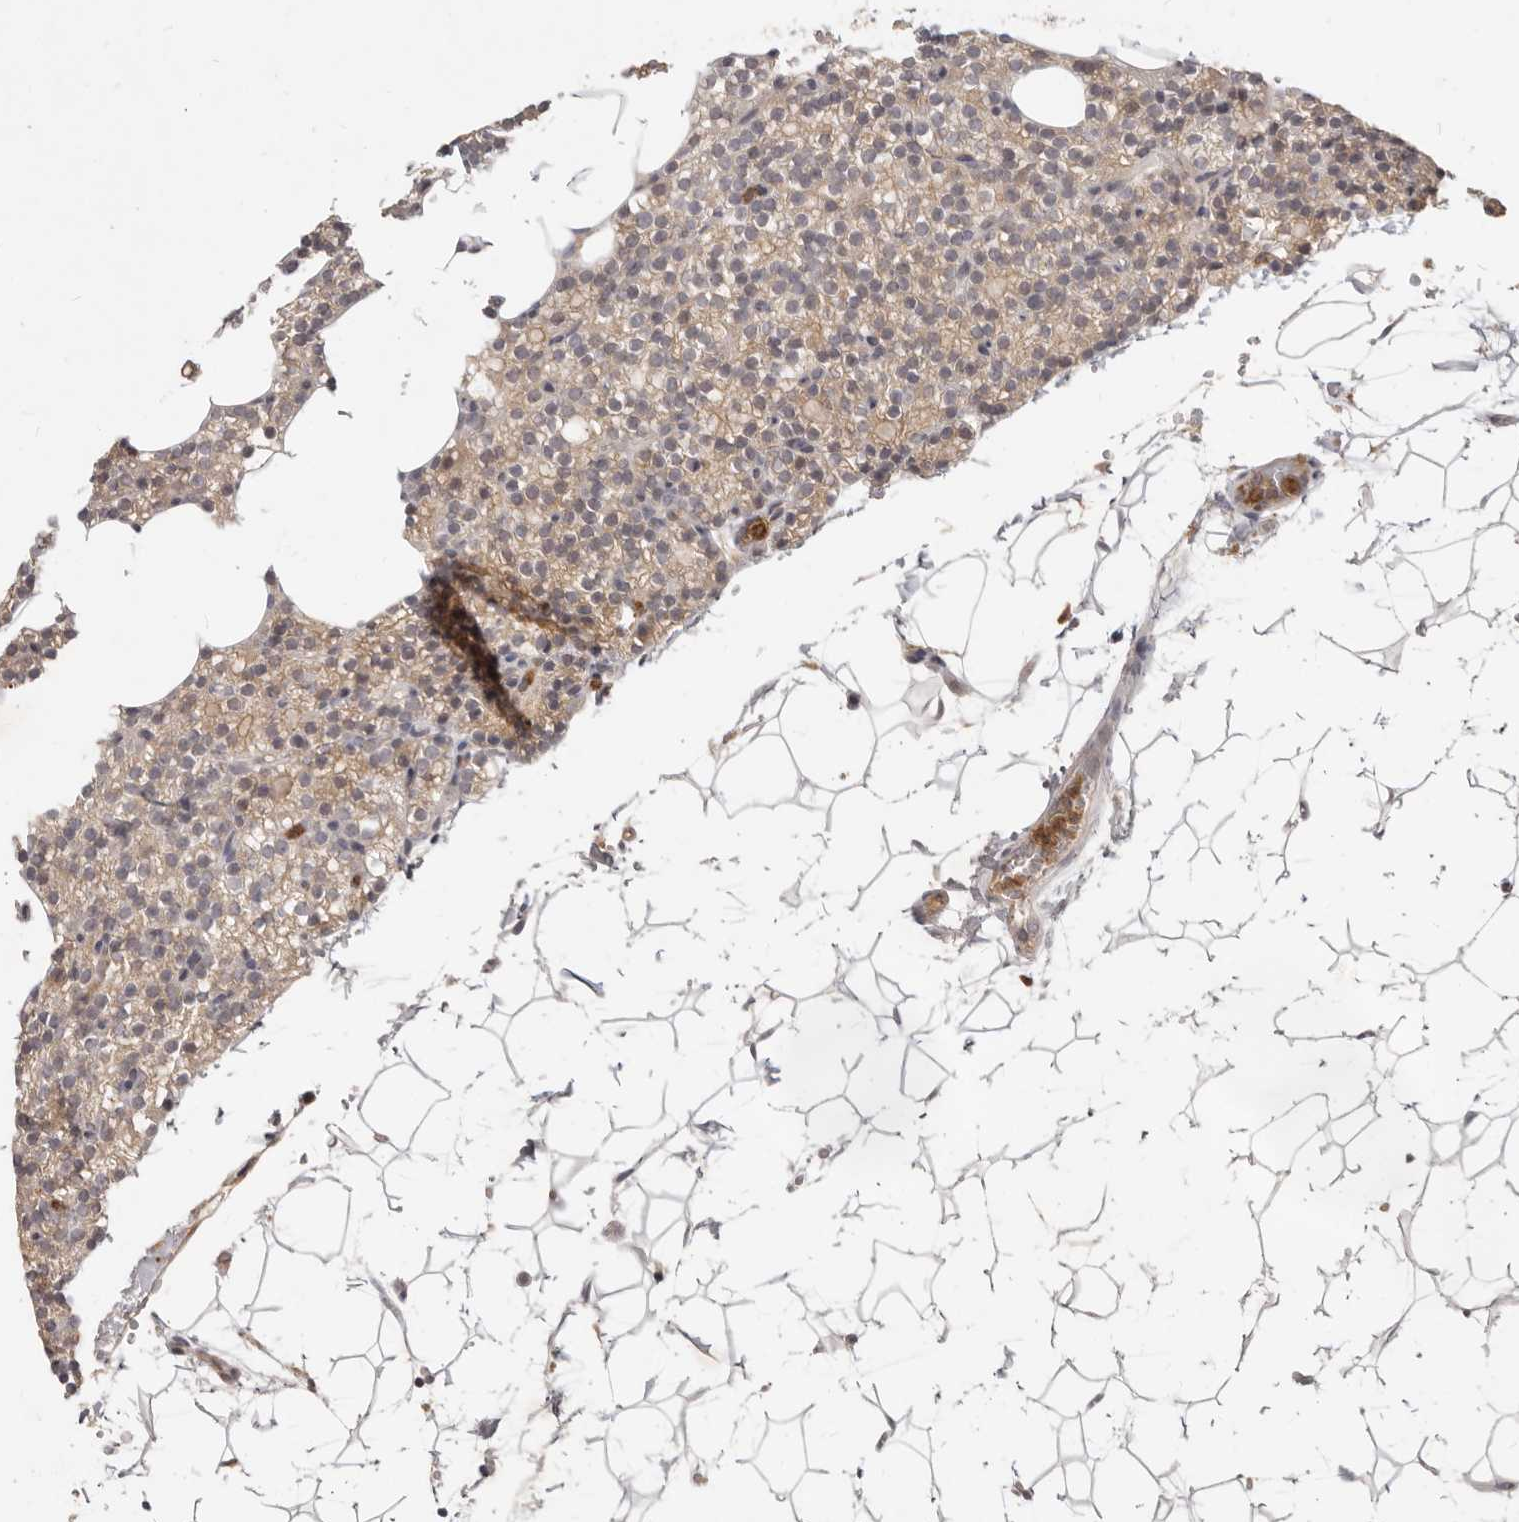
{"staining": {"intensity": "weak", "quantity": "<25%", "location": "cytoplasmic/membranous"}, "tissue": "parathyroid gland", "cell_type": "Glandular cells", "image_type": "normal", "snomed": [{"axis": "morphology", "description": "Normal tissue, NOS"}, {"axis": "topography", "description": "Parathyroid gland"}], "caption": "DAB immunohistochemical staining of normal human parathyroid gland displays no significant positivity in glandular cells.", "gene": "USP49", "patient": {"sex": "female", "age": 56}}